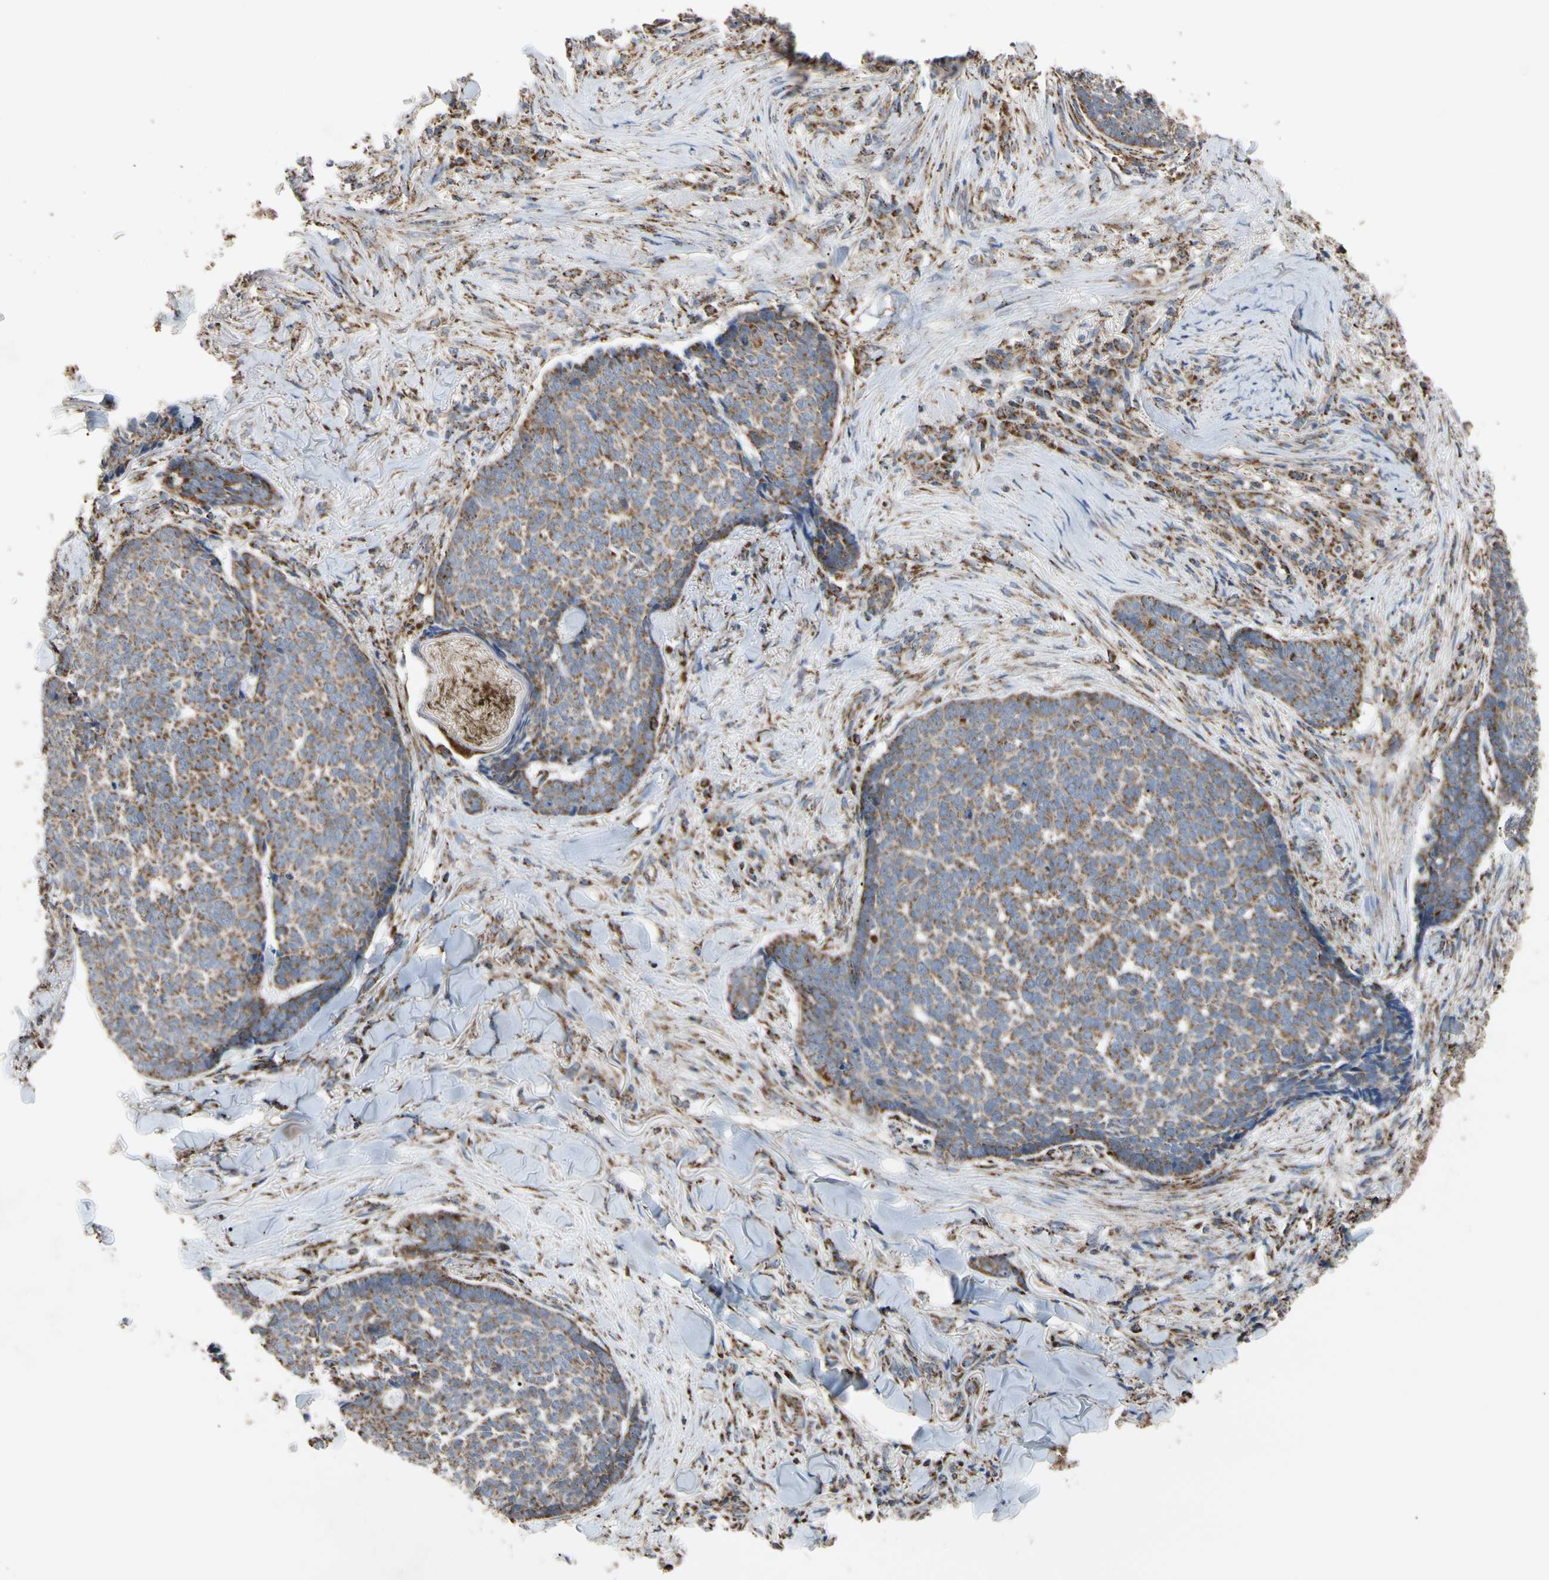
{"staining": {"intensity": "strong", "quantity": ">75%", "location": "cytoplasmic/membranous"}, "tissue": "skin cancer", "cell_type": "Tumor cells", "image_type": "cancer", "snomed": [{"axis": "morphology", "description": "Basal cell carcinoma"}, {"axis": "topography", "description": "Skin"}], "caption": "A micrograph showing strong cytoplasmic/membranous expression in about >75% of tumor cells in skin cancer, as visualized by brown immunohistochemical staining.", "gene": "FAM110B", "patient": {"sex": "male", "age": 84}}